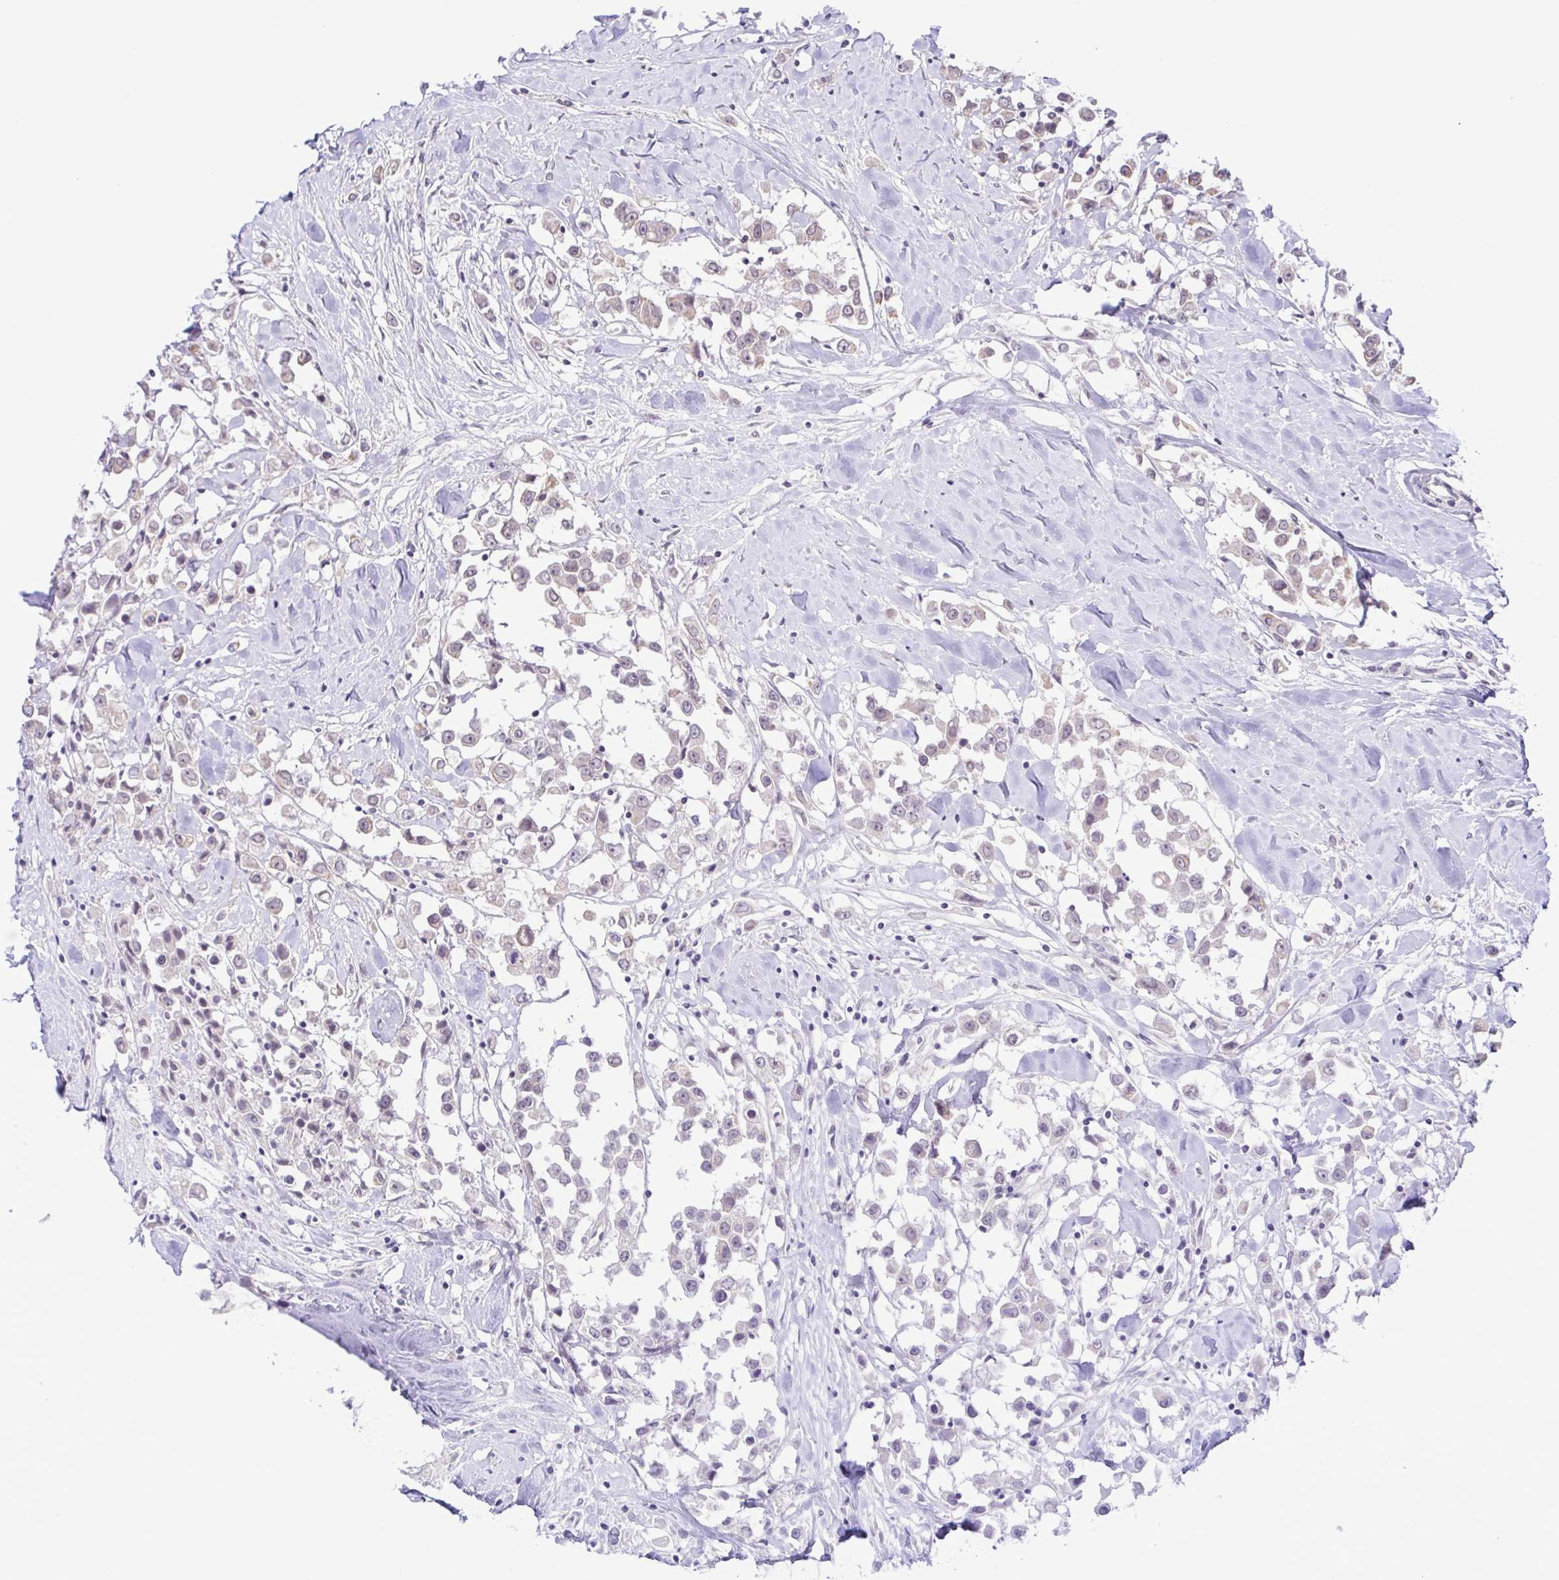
{"staining": {"intensity": "weak", "quantity": "<25%", "location": "cytoplasmic/membranous"}, "tissue": "breast cancer", "cell_type": "Tumor cells", "image_type": "cancer", "snomed": [{"axis": "morphology", "description": "Duct carcinoma"}, {"axis": "topography", "description": "Breast"}], "caption": "IHC of breast cancer demonstrates no expression in tumor cells.", "gene": "IL1RN", "patient": {"sex": "female", "age": 61}}